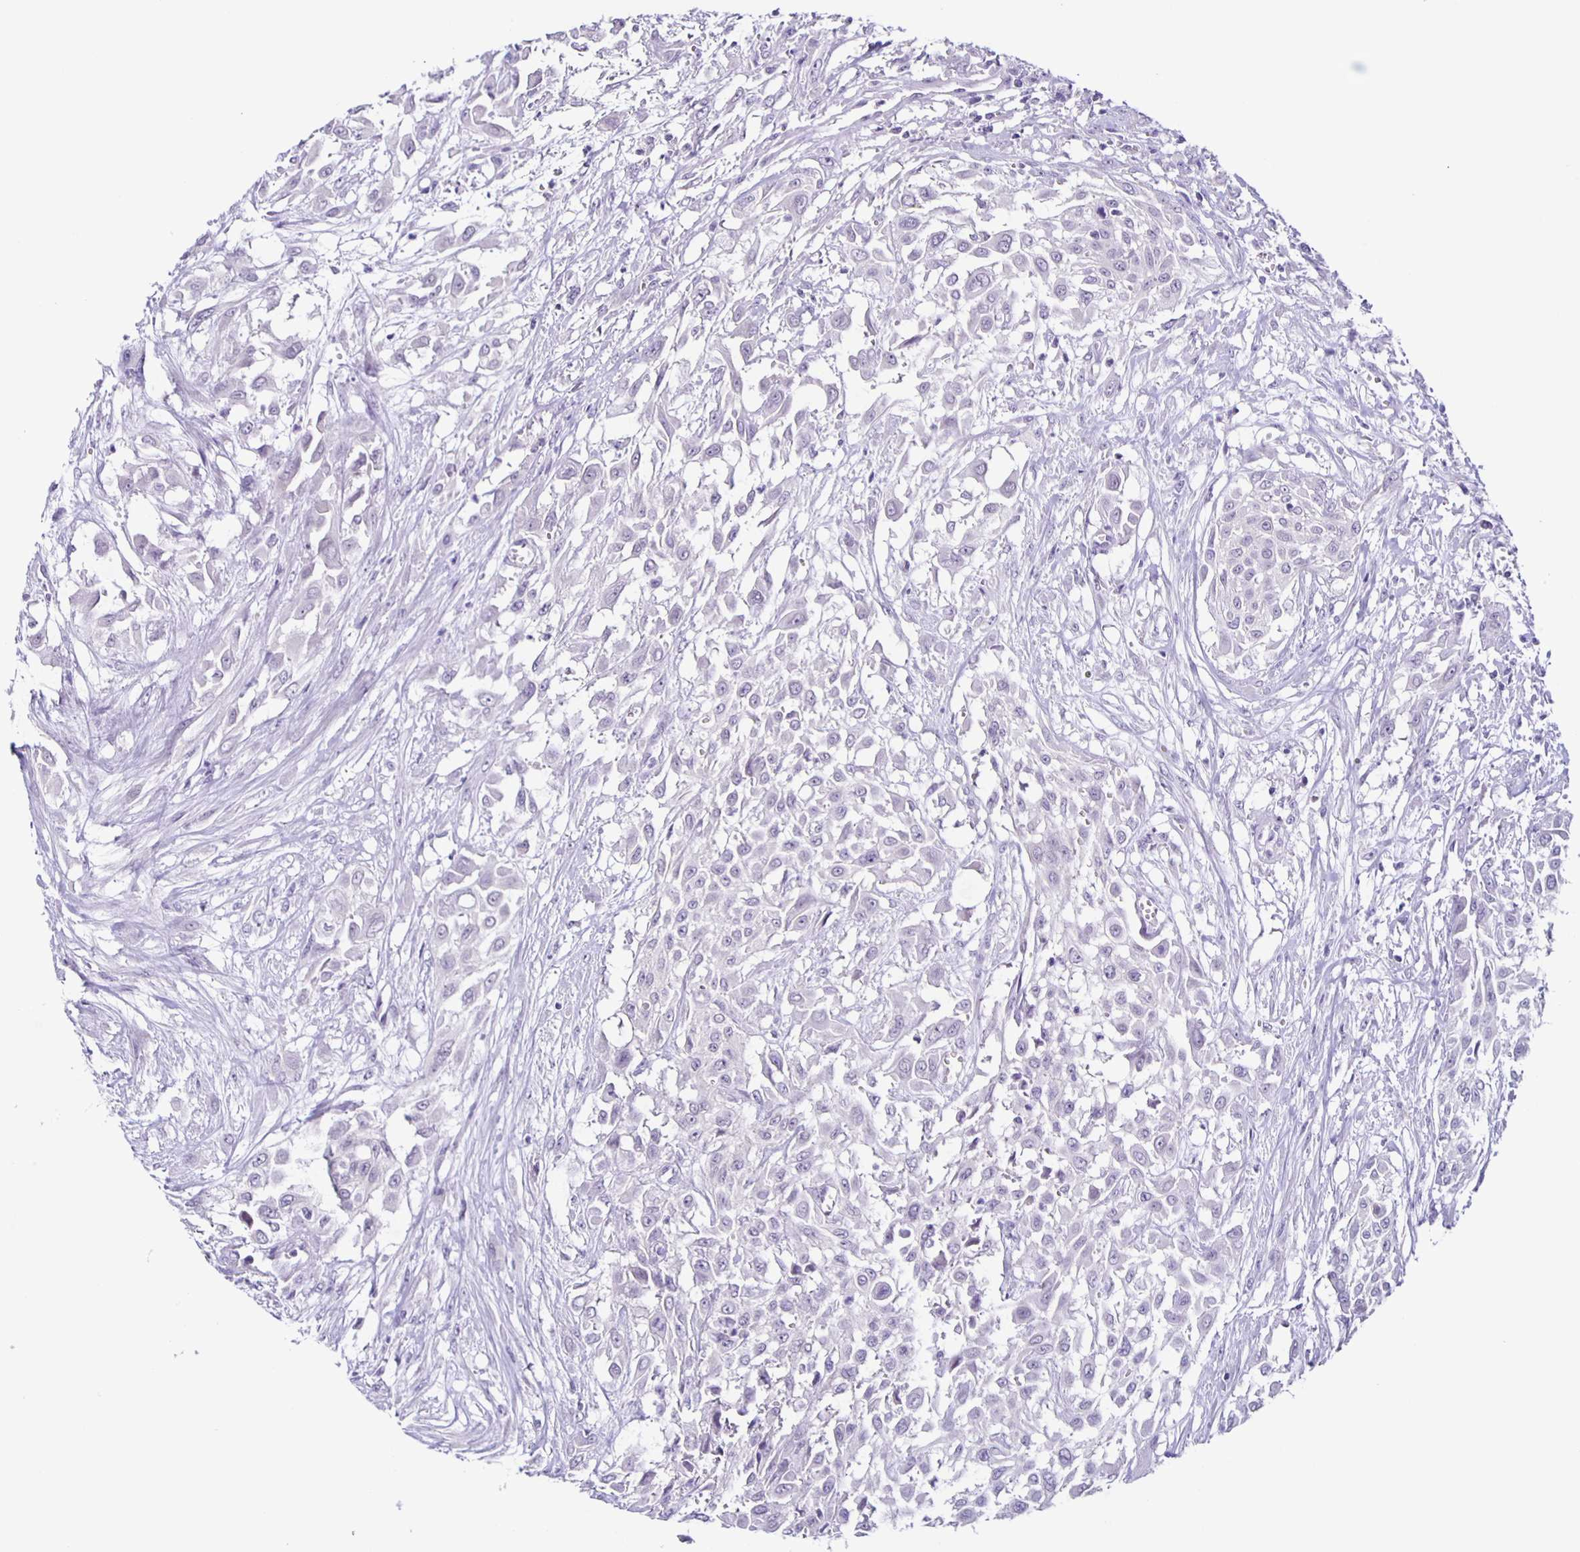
{"staining": {"intensity": "negative", "quantity": "none", "location": "none"}, "tissue": "urothelial cancer", "cell_type": "Tumor cells", "image_type": "cancer", "snomed": [{"axis": "morphology", "description": "Urothelial carcinoma, High grade"}, {"axis": "topography", "description": "Urinary bladder"}], "caption": "This is a micrograph of immunohistochemistry staining of high-grade urothelial carcinoma, which shows no staining in tumor cells.", "gene": "SLC12A3", "patient": {"sex": "male", "age": 57}}